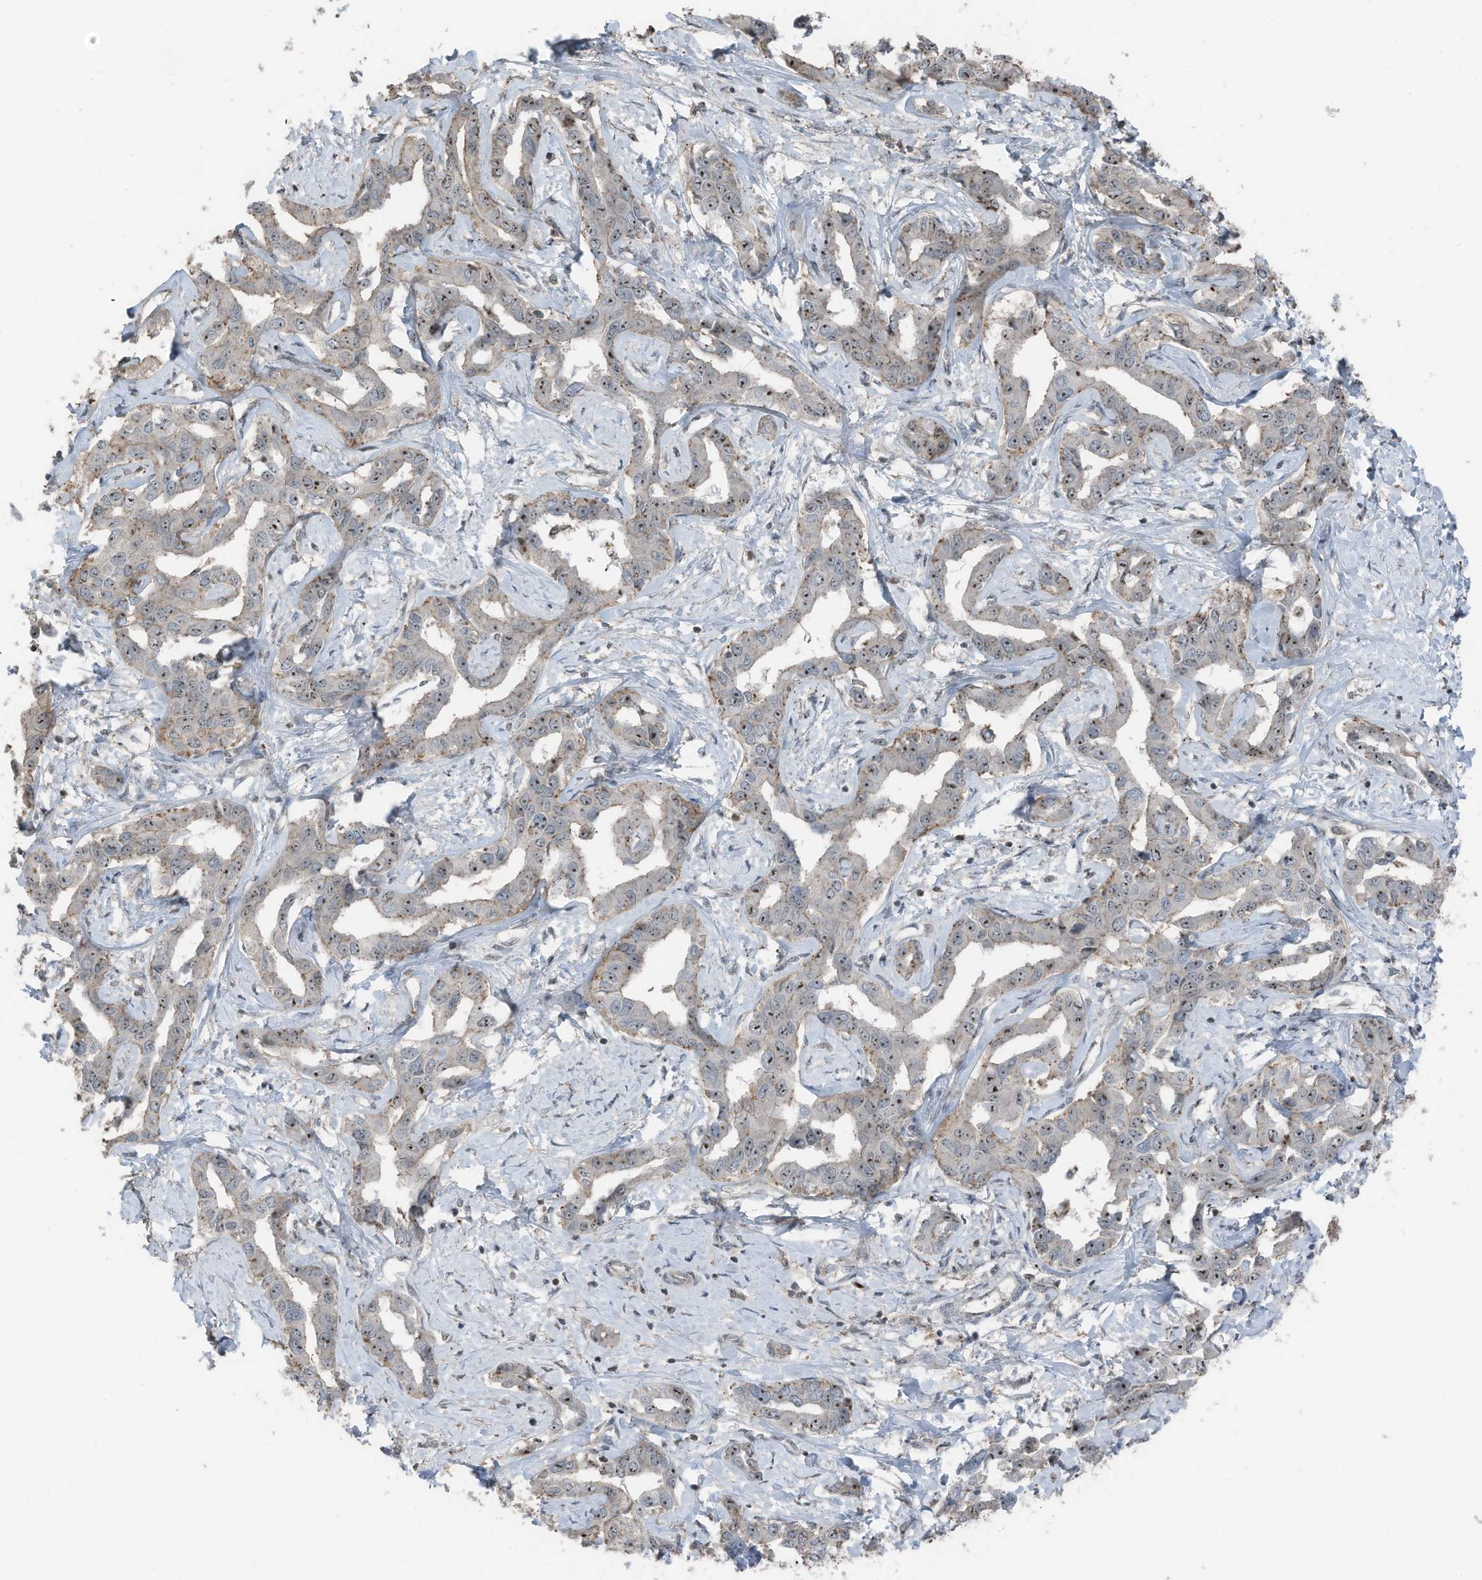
{"staining": {"intensity": "moderate", "quantity": ">75%", "location": "nuclear"}, "tissue": "liver cancer", "cell_type": "Tumor cells", "image_type": "cancer", "snomed": [{"axis": "morphology", "description": "Cholangiocarcinoma"}, {"axis": "topography", "description": "Liver"}], "caption": "Human liver cholangiocarcinoma stained with a protein marker demonstrates moderate staining in tumor cells.", "gene": "UTP3", "patient": {"sex": "male", "age": 59}}